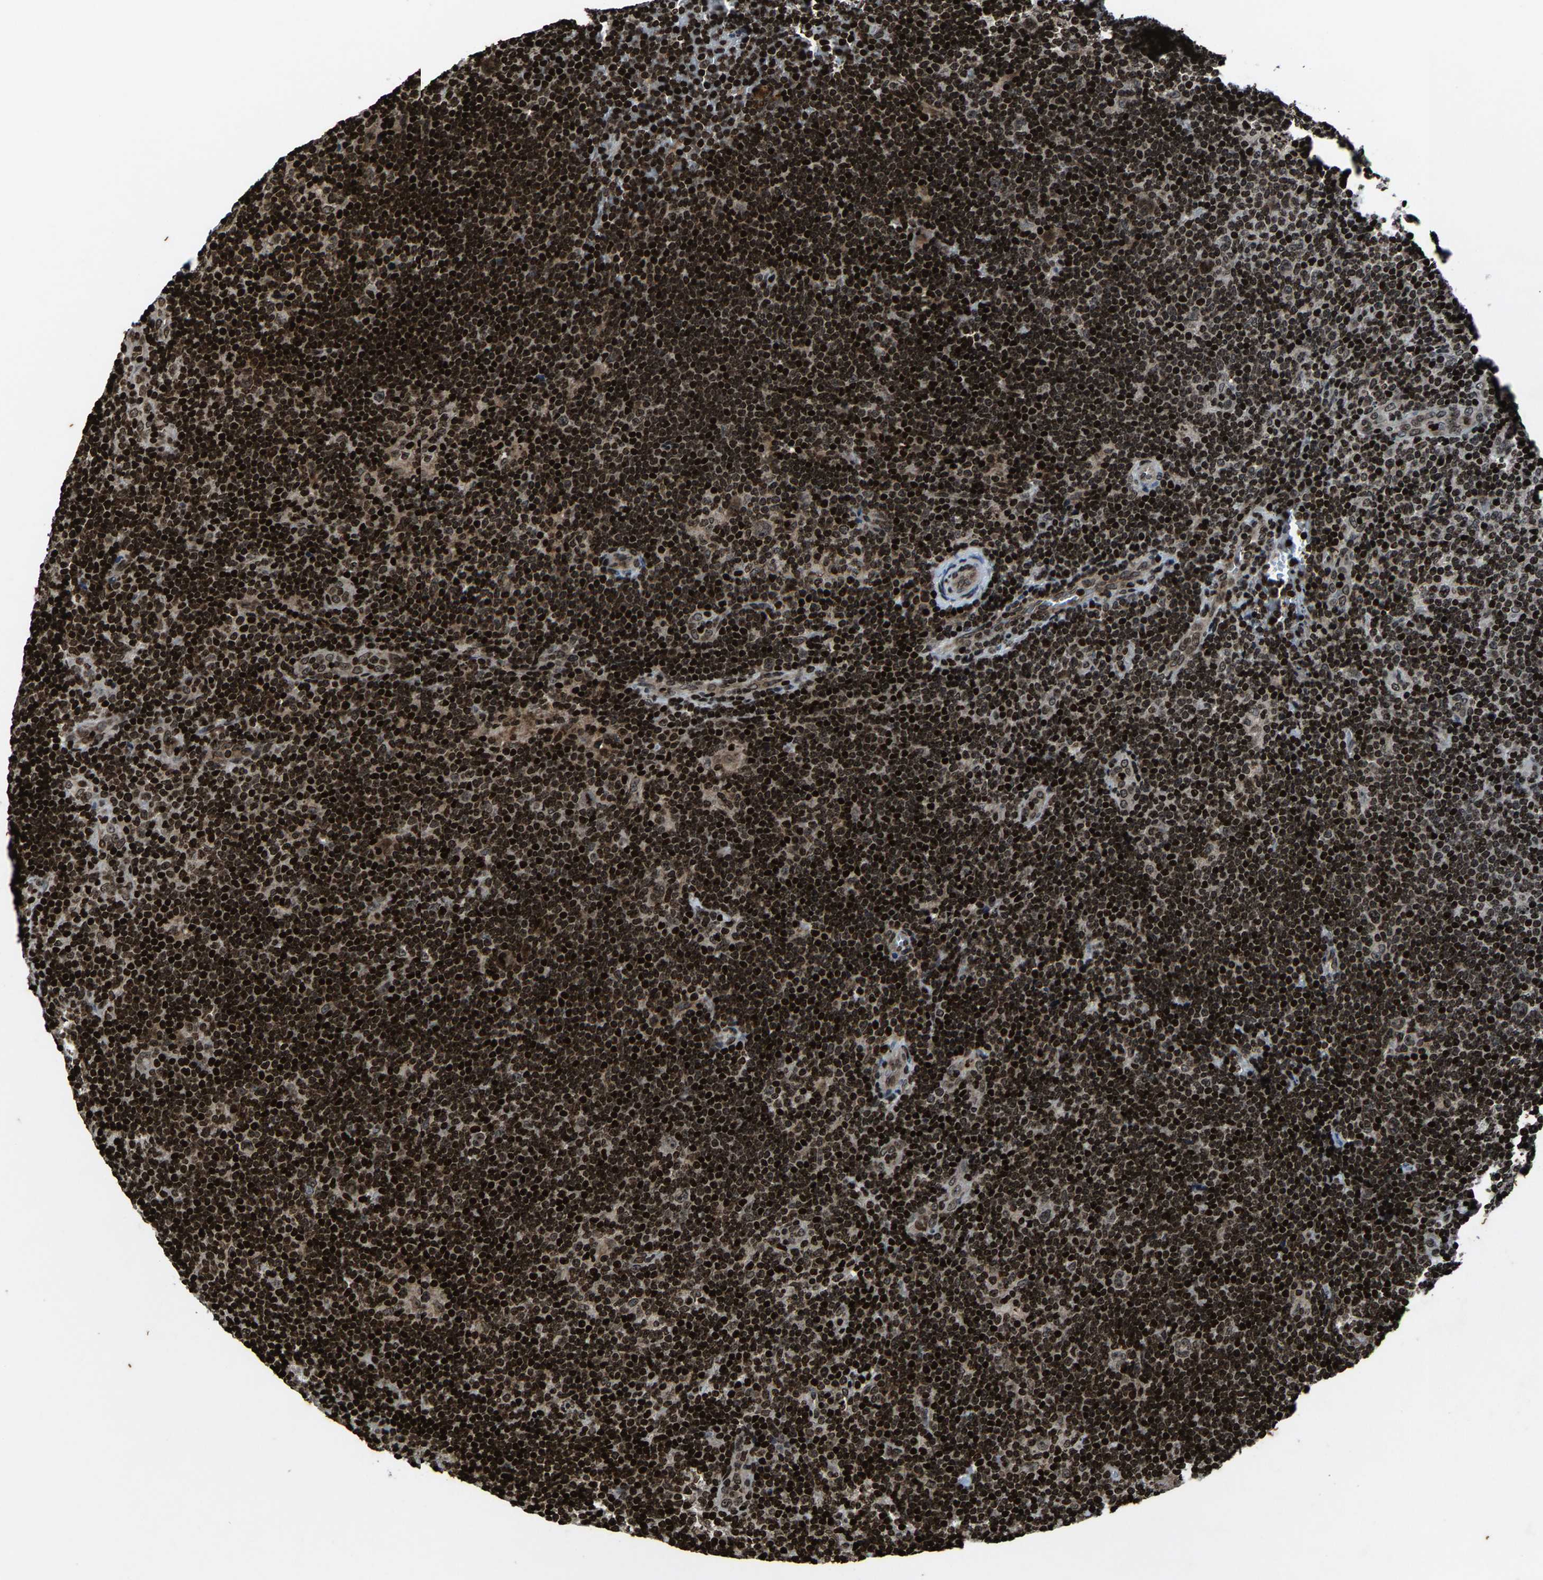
{"staining": {"intensity": "moderate", "quantity": "25%-75%", "location": "nuclear"}, "tissue": "lymphoma", "cell_type": "Tumor cells", "image_type": "cancer", "snomed": [{"axis": "morphology", "description": "Hodgkin's disease, NOS"}, {"axis": "topography", "description": "Lymph node"}], "caption": "The immunohistochemical stain highlights moderate nuclear positivity in tumor cells of Hodgkin's disease tissue.", "gene": "H4C1", "patient": {"sex": "female", "age": 57}}